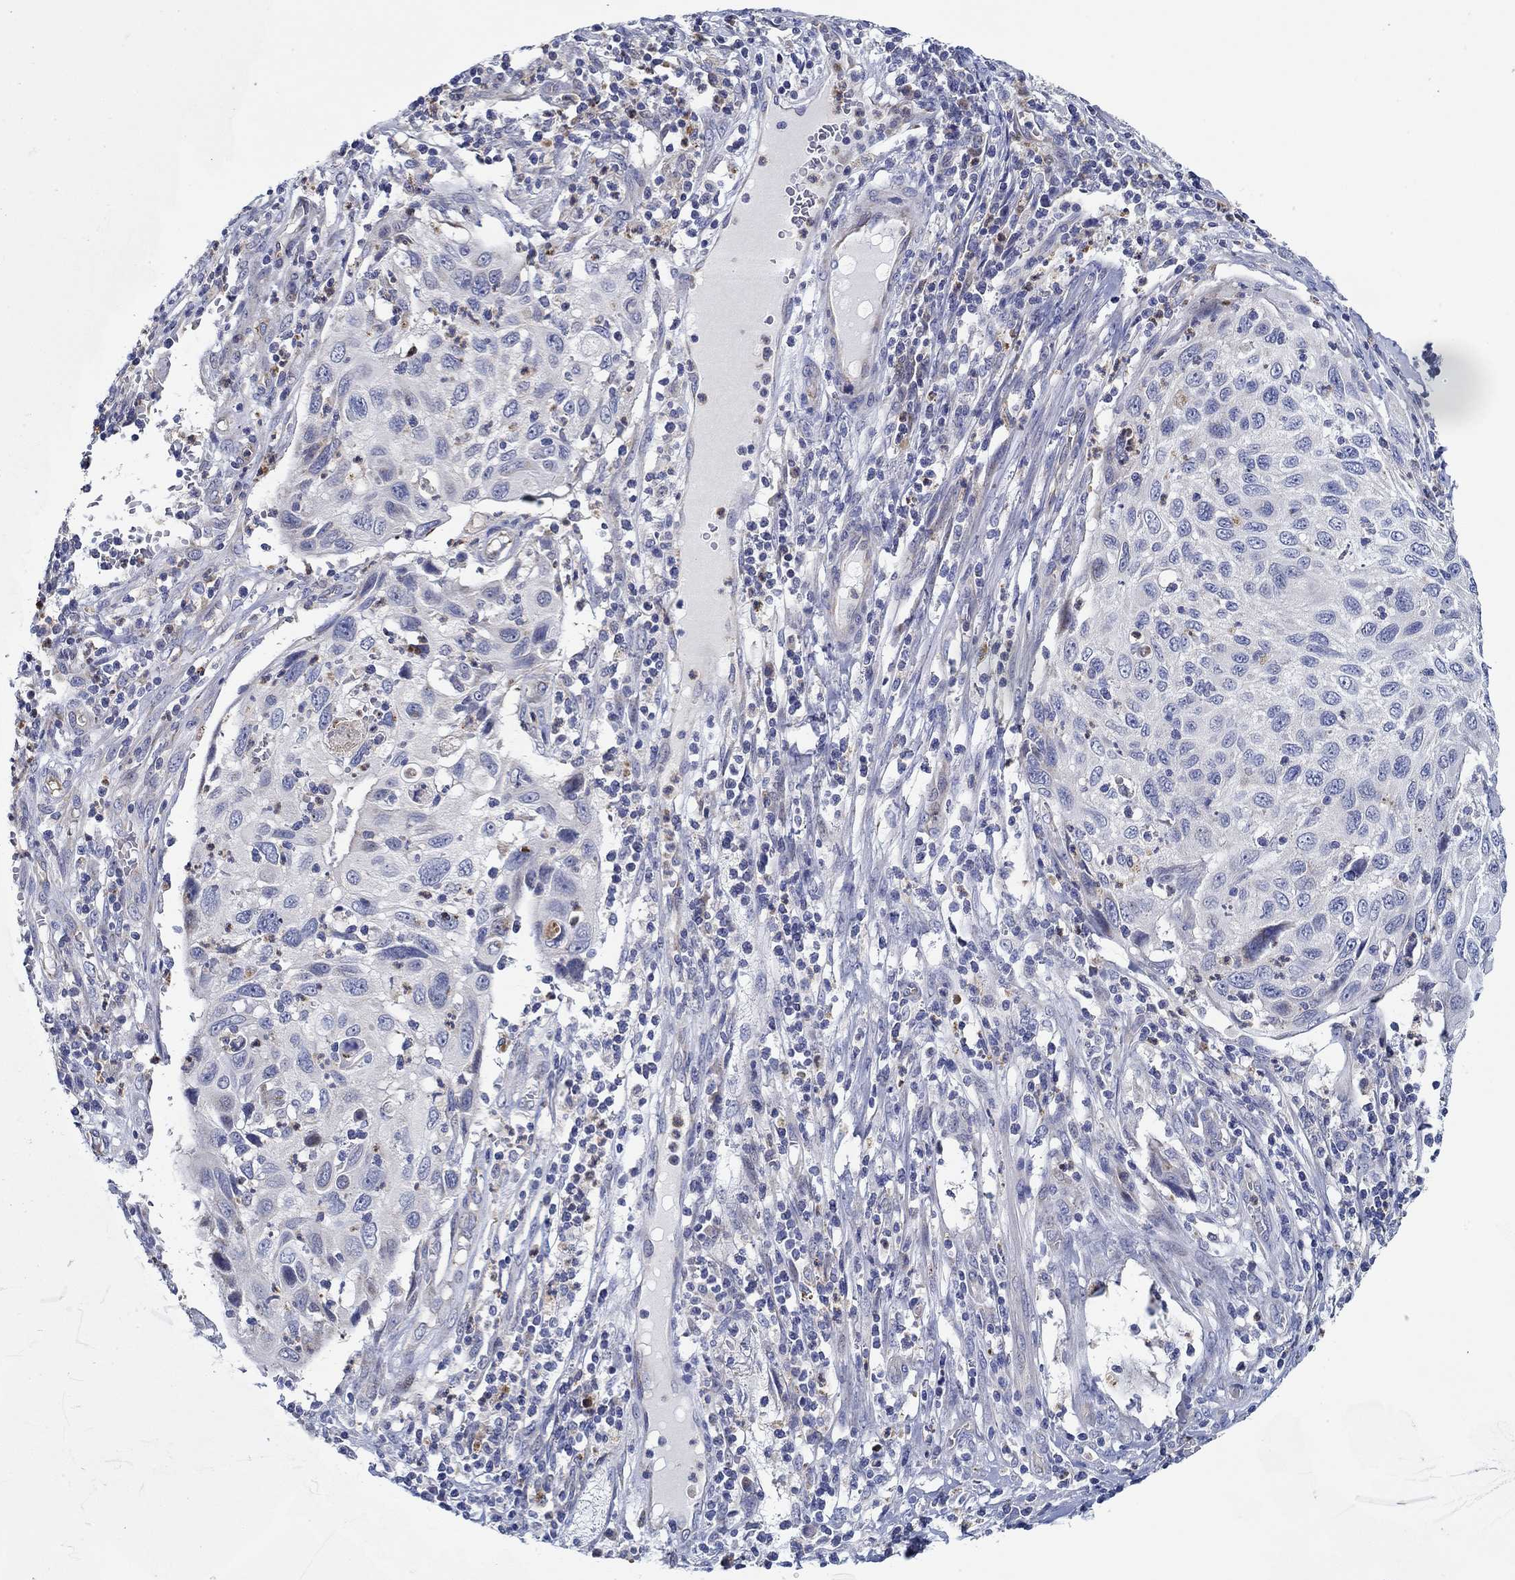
{"staining": {"intensity": "negative", "quantity": "none", "location": "none"}, "tissue": "cervical cancer", "cell_type": "Tumor cells", "image_type": "cancer", "snomed": [{"axis": "morphology", "description": "Squamous cell carcinoma, NOS"}, {"axis": "topography", "description": "Cervix"}], "caption": "Immunohistochemical staining of human cervical cancer (squamous cell carcinoma) demonstrates no significant staining in tumor cells. (DAB immunohistochemistry (IHC) with hematoxylin counter stain).", "gene": "CFAP61", "patient": {"sex": "female", "age": 70}}